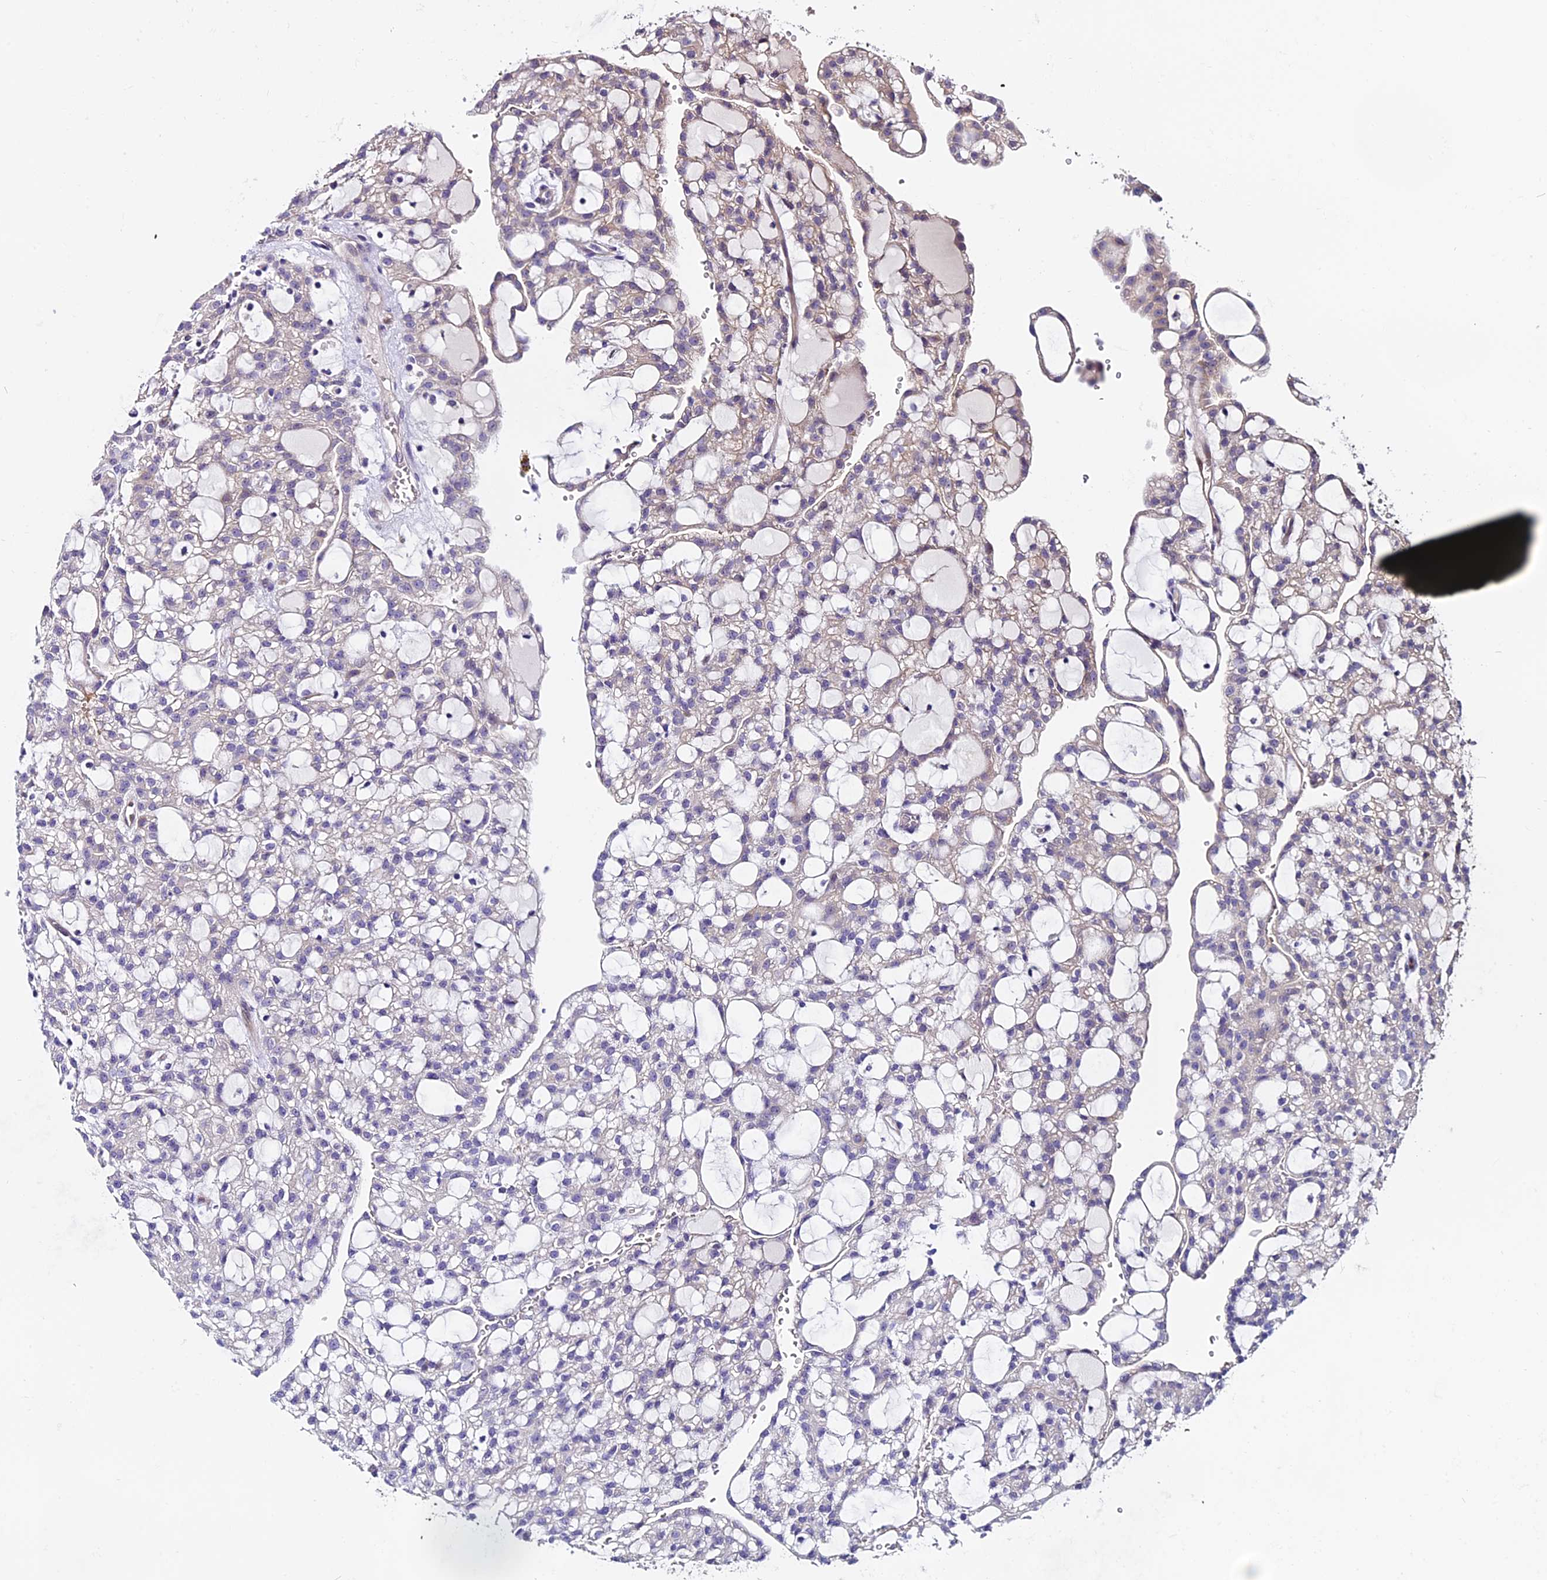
{"staining": {"intensity": "negative", "quantity": "none", "location": "none"}, "tissue": "renal cancer", "cell_type": "Tumor cells", "image_type": "cancer", "snomed": [{"axis": "morphology", "description": "Adenocarcinoma, NOS"}, {"axis": "topography", "description": "Kidney"}], "caption": "Immunohistochemical staining of renal cancer displays no significant staining in tumor cells.", "gene": "C9orf40", "patient": {"sex": "male", "age": 63}}